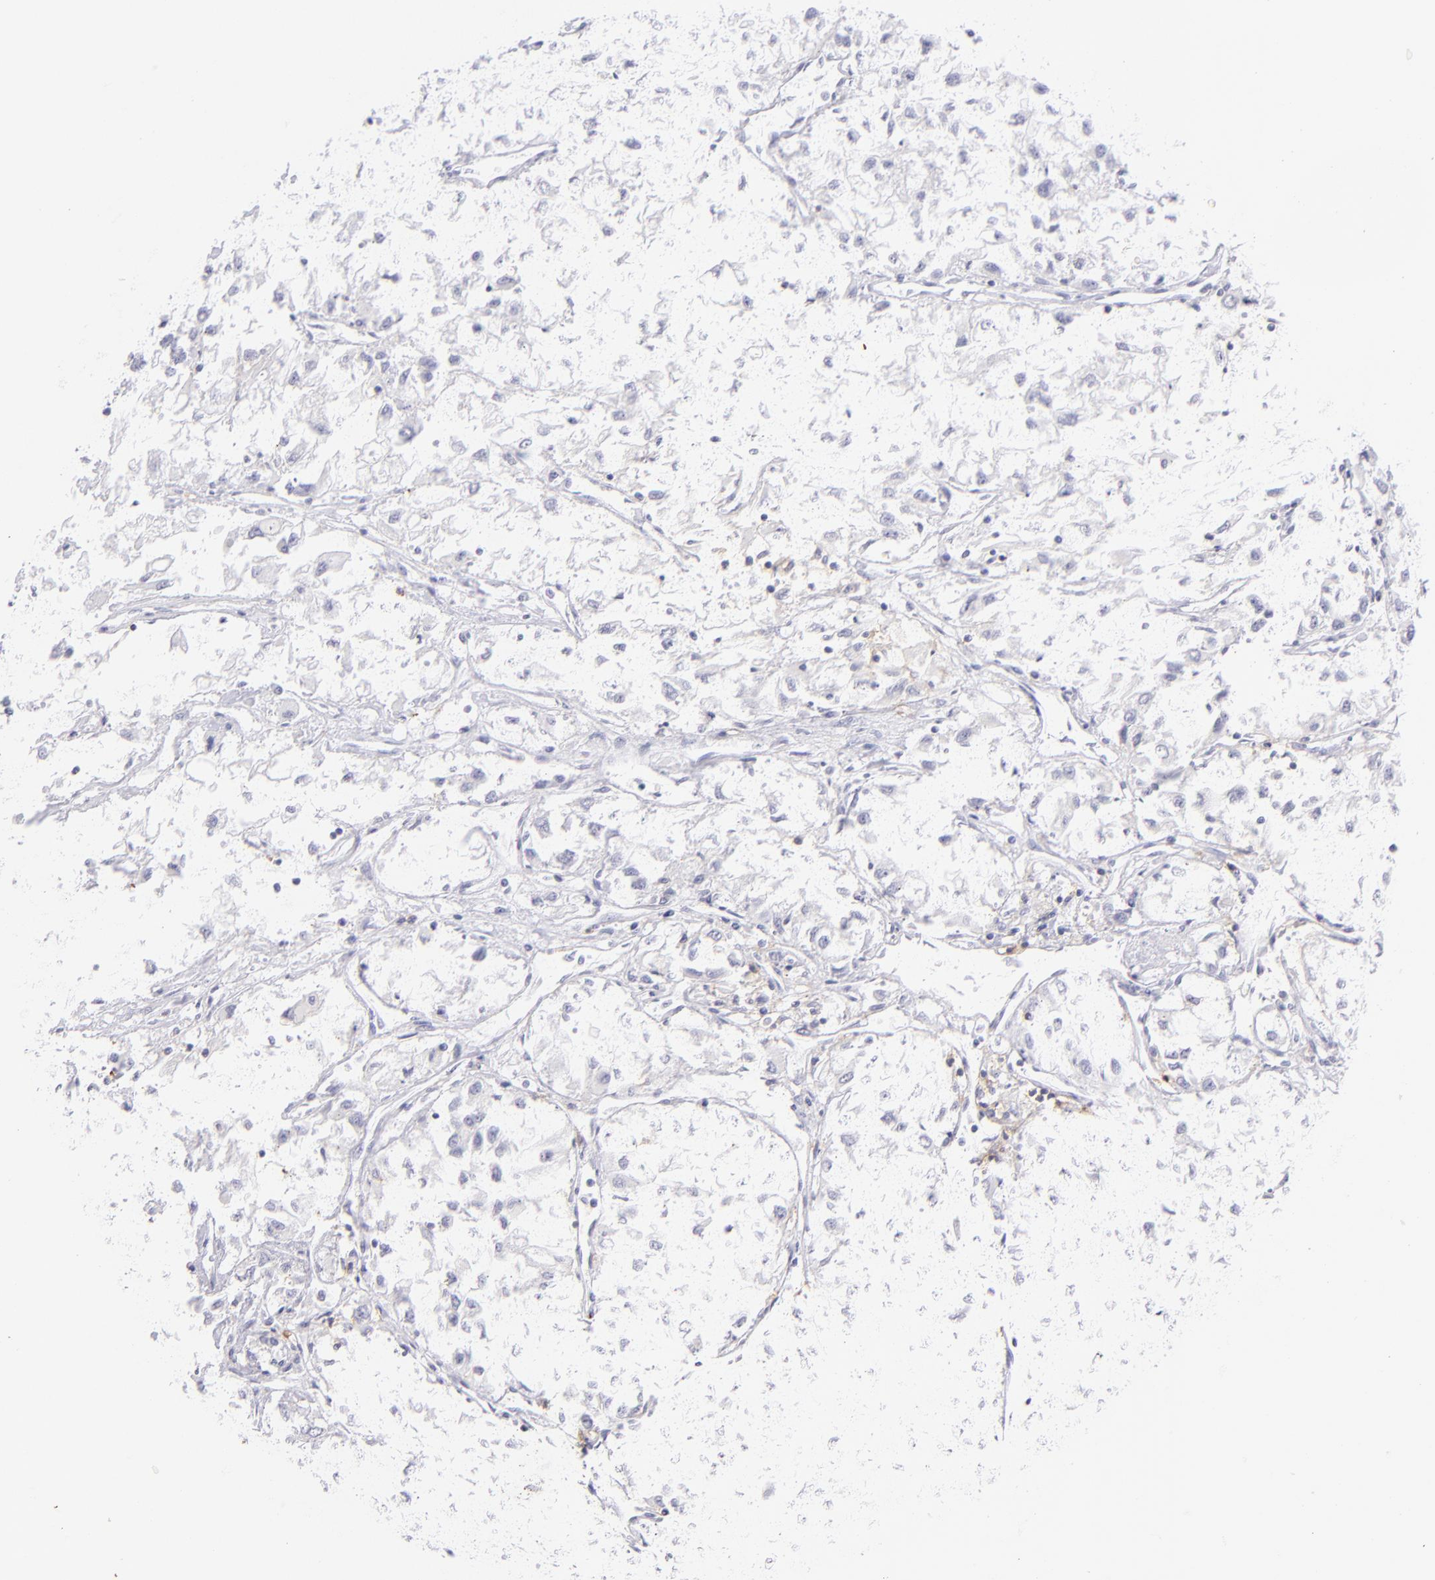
{"staining": {"intensity": "negative", "quantity": "none", "location": "none"}, "tissue": "renal cancer", "cell_type": "Tumor cells", "image_type": "cancer", "snomed": [{"axis": "morphology", "description": "Adenocarcinoma, NOS"}, {"axis": "topography", "description": "Kidney"}], "caption": "High magnification brightfield microscopy of renal cancer stained with DAB (brown) and counterstained with hematoxylin (blue): tumor cells show no significant staining. (DAB immunohistochemistry (IHC) with hematoxylin counter stain).", "gene": "CD69", "patient": {"sex": "male", "age": 59}}